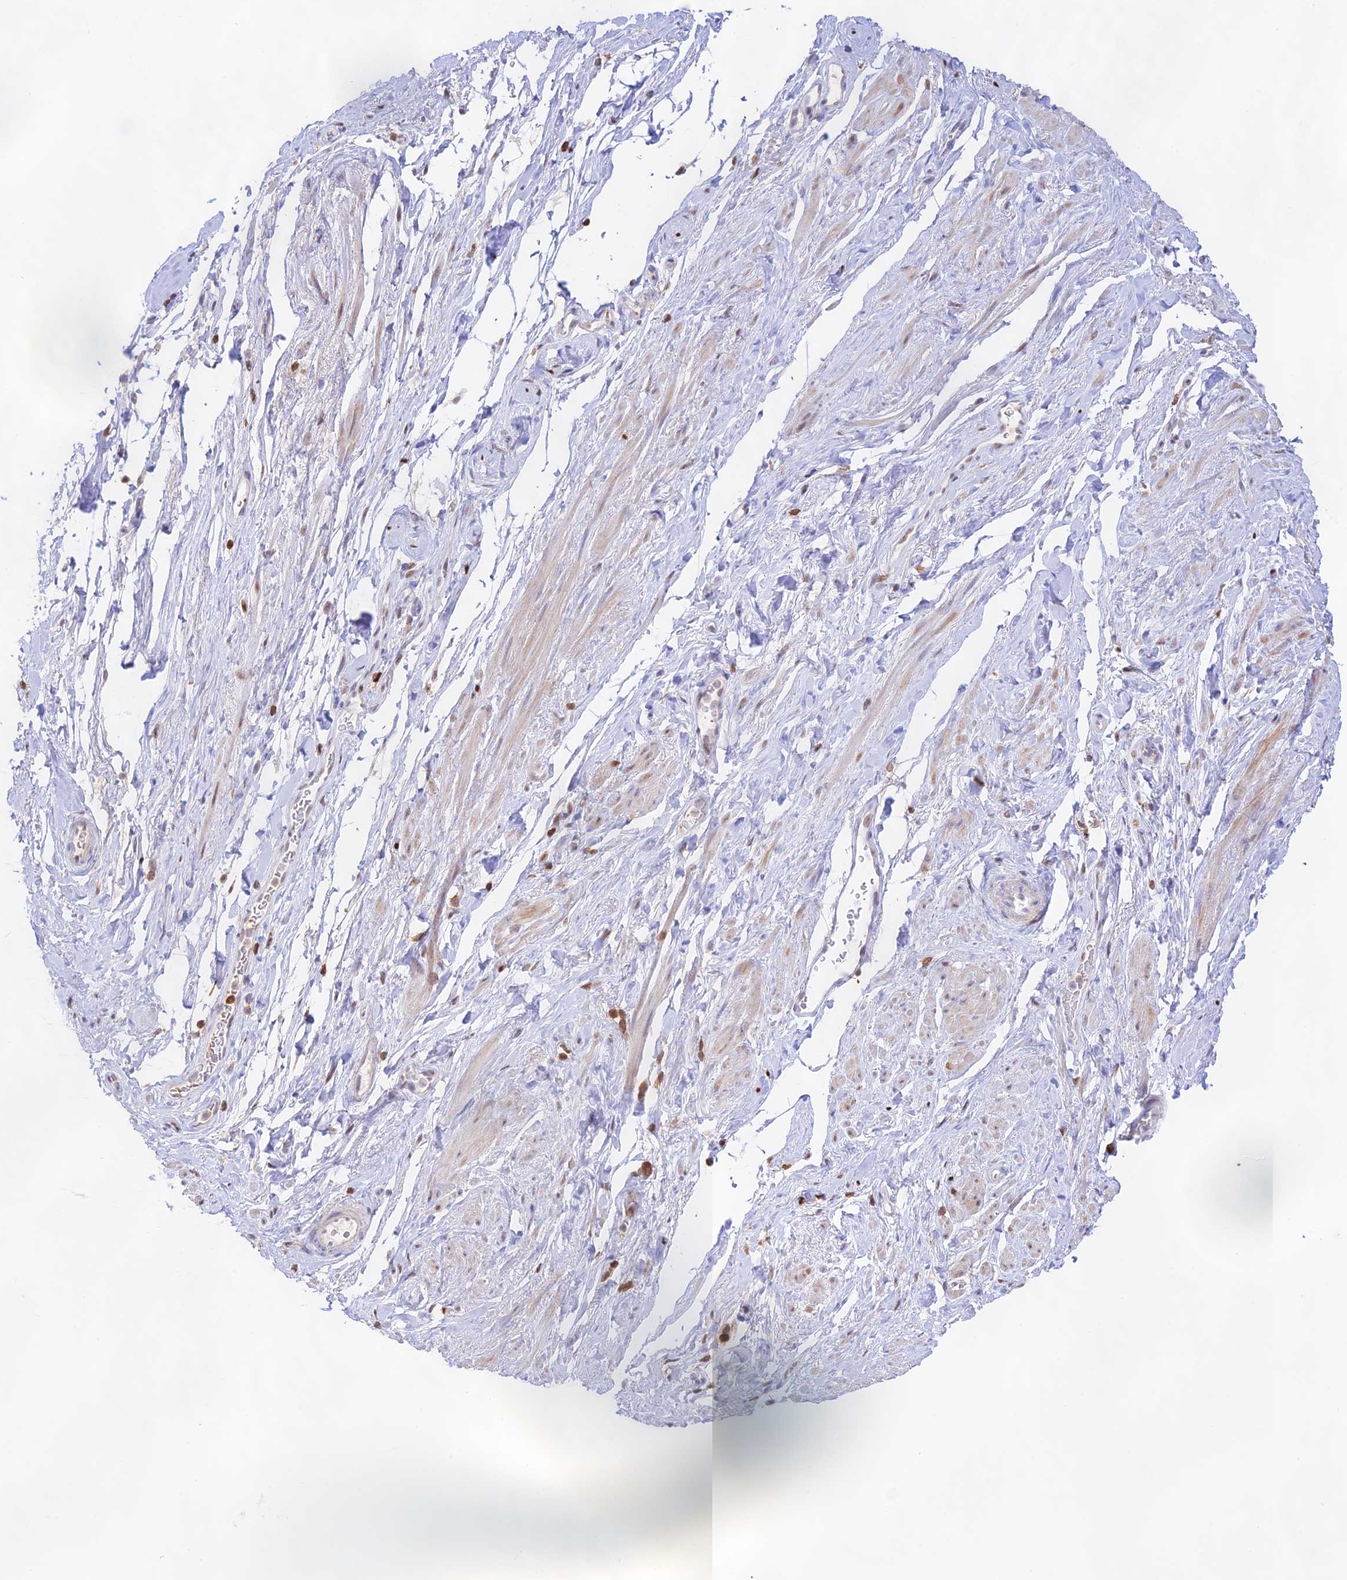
{"staining": {"intensity": "negative", "quantity": "none", "location": "none"}, "tissue": "smooth muscle", "cell_type": "Smooth muscle cells", "image_type": "normal", "snomed": [{"axis": "morphology", "description": "Normal tissue, NOS"}, {"axis": "topography", "description": "Smooth muscle"}, {"axis": "topography", "description": "Peripheral nerve tissue"}], "caption": "High power microscopy histopathology image of an IHC image of normal smooth muscle, revealing no significant staining in smooth muscle cells. (DAB IHC with hematoxylin counter stain).", "gene": "DENND1C", "patient": {"sex": "male", "age": 69}}